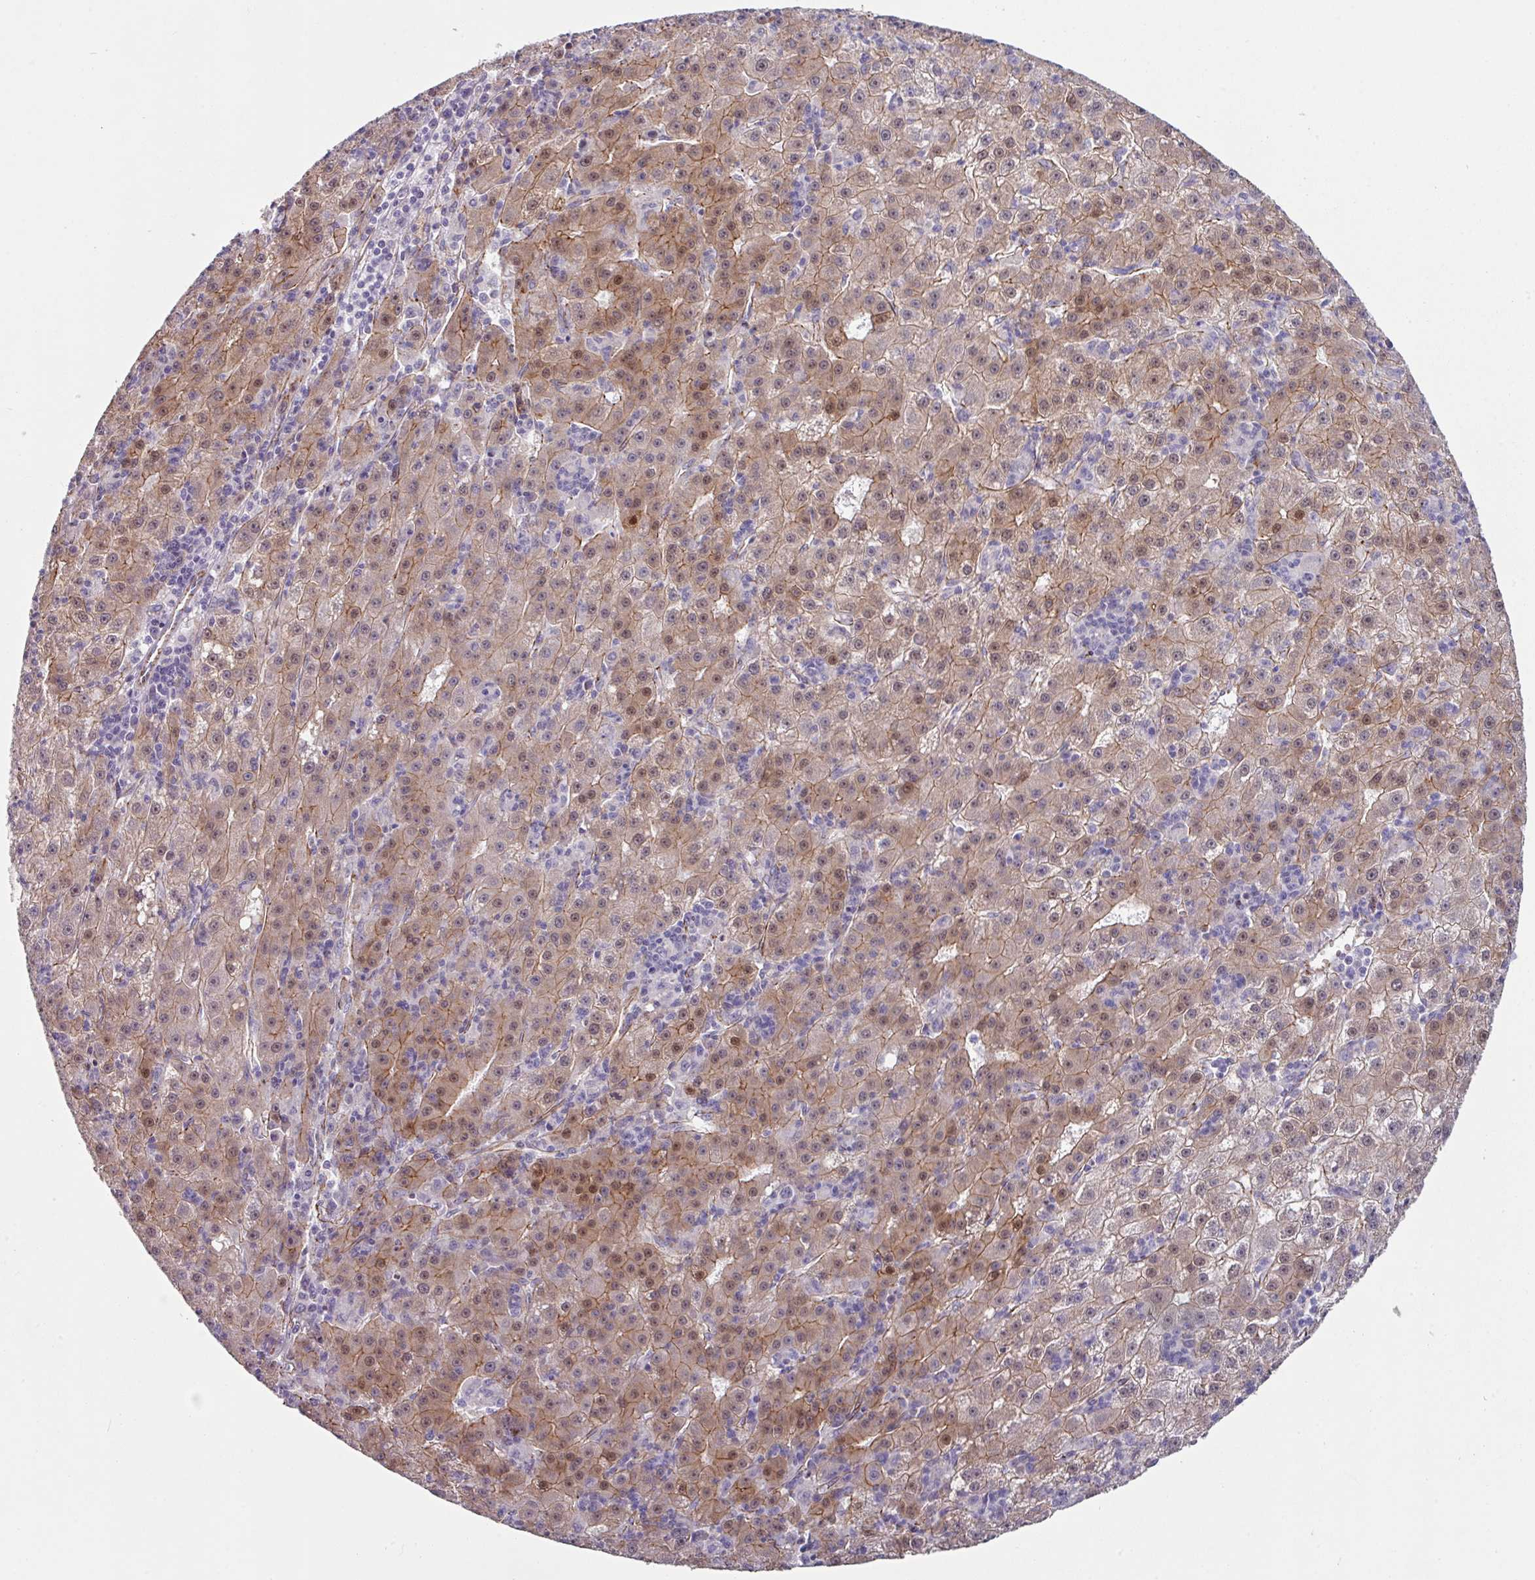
{"staining": {"intensity": "moderate", "quantity": "25%-75%", "location": "cytoplasmic/membranous,nuclear"}, "tissue": "liver cancer", "cell_type": "Tumor cells", "image_type": "cancer", "snomed": [{"axis": "morphology", "description": "Carcinoma, Hepatocellular, NOS"}, {"axis": "topography", "description": "Liver"}], "caption": "Brown immunohistochemical staining in liver cancer (hepatocellular carcinoma) exhibits moderate cytoplasmic/membranous and nuclear positivity in approximately 25%-75% of tumor cells.", "gene": "JUP", "patient": {"sex": "male", "age": 76}}